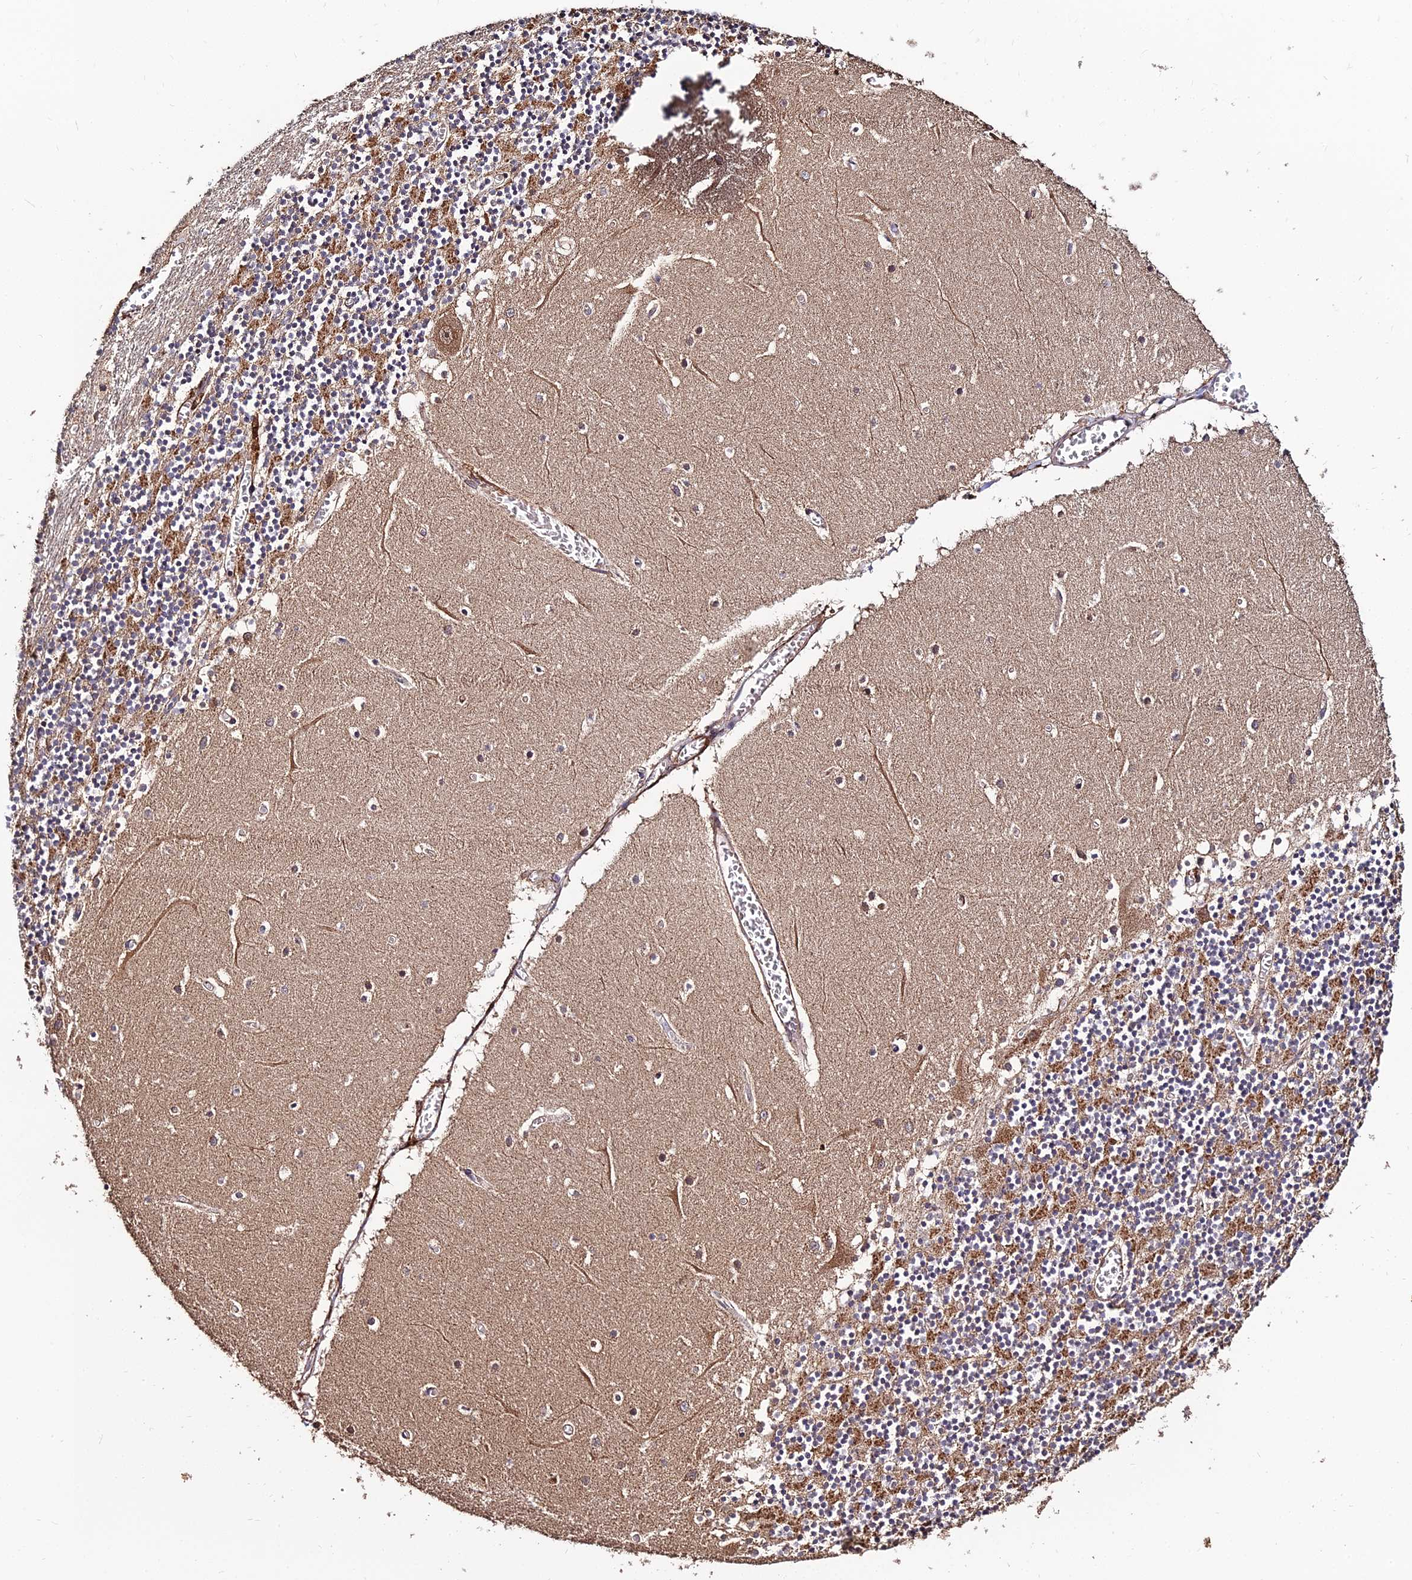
{"staining": {"intensity": "strong", "quantity": "<25%", "location": "cytoplasmic/membranous"}, "tissue": "cerebellum", "cell_type": "Cells in granular layer", "image_type": "normal", "snomed": [{"axis": "morphology", "description": "Normal tissue, NOS"}, {"axis": "topography", "description": "Cerebellum"}], "caption": "Strong cytoplasmic/membranous positivity is identified in approximately <25% of cells in granular layer in normal cerebellum. The staining was performed using DAB to visualize the protein expression in brown, while the nuclei were stained in blue with hematoxylin (Magnification: 20x).", "gene": "ENSG00000258465", "patient": {"sex": "female", "age": 28}}